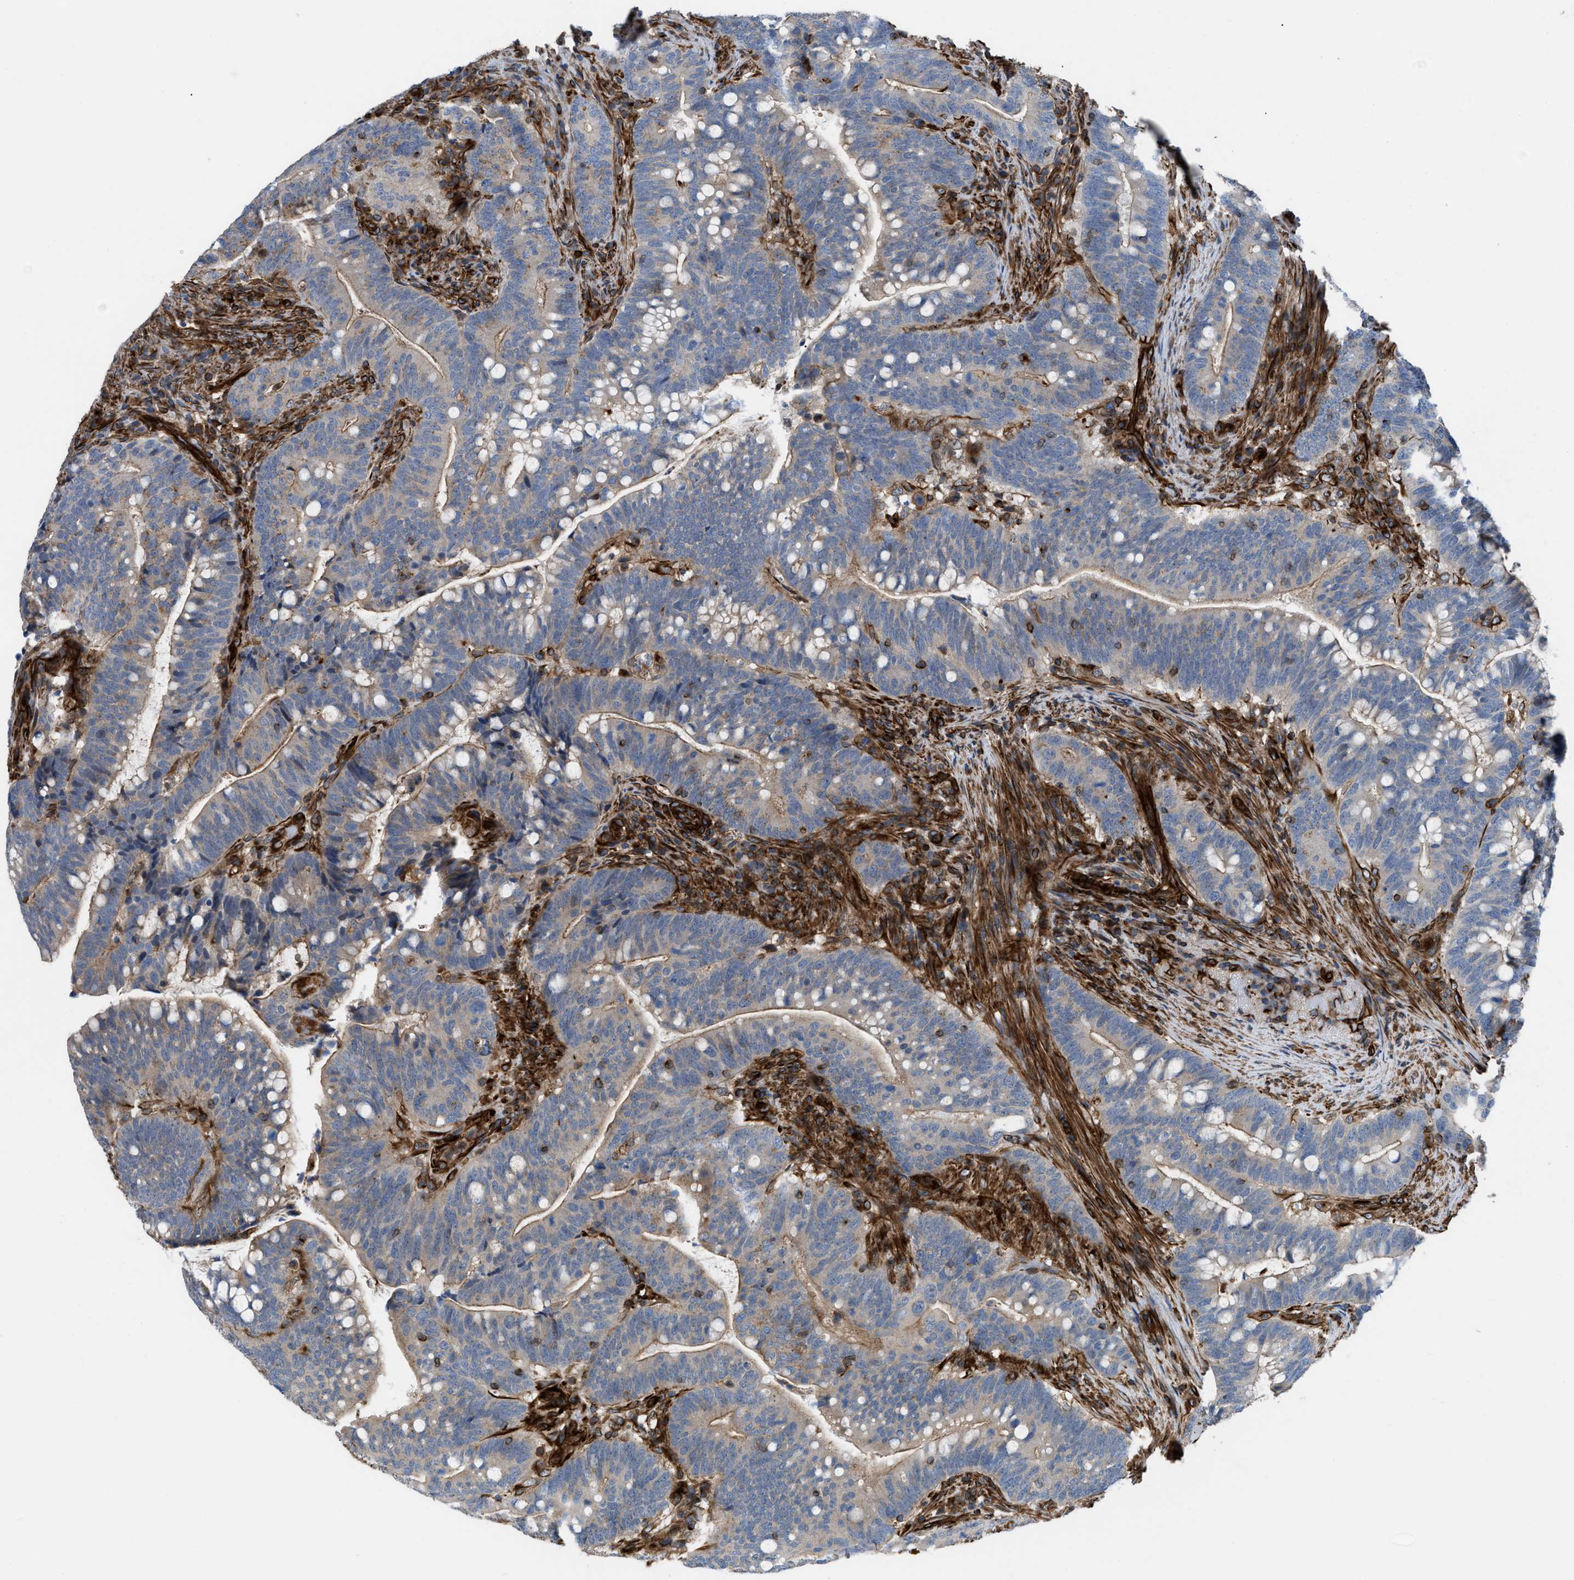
{"staining": {"intensity": "weak", "quantity": "25%-75%", "location": "cytoplasmic/membranous"}, "tissue": "colorectal cancer", "cell_type": "Tumor cells", "image_type": "cancer", "snomed": [{"axis": "morphology", "description": "Normal tissue, NOS"}, {"axis": "morphology", "description": "Adenocarcinoma, NOS"}, {"axis": "topography", "description": "Colon"}], "caption": "Colorectal cancer was stained to show a protein in brown. There is low levels of weak cytoplasmic/membranous expression in approximately 25%-75% of tumor cells.", "gene": "PTPRE", "patient": {"sex": "female", "age": 66}}